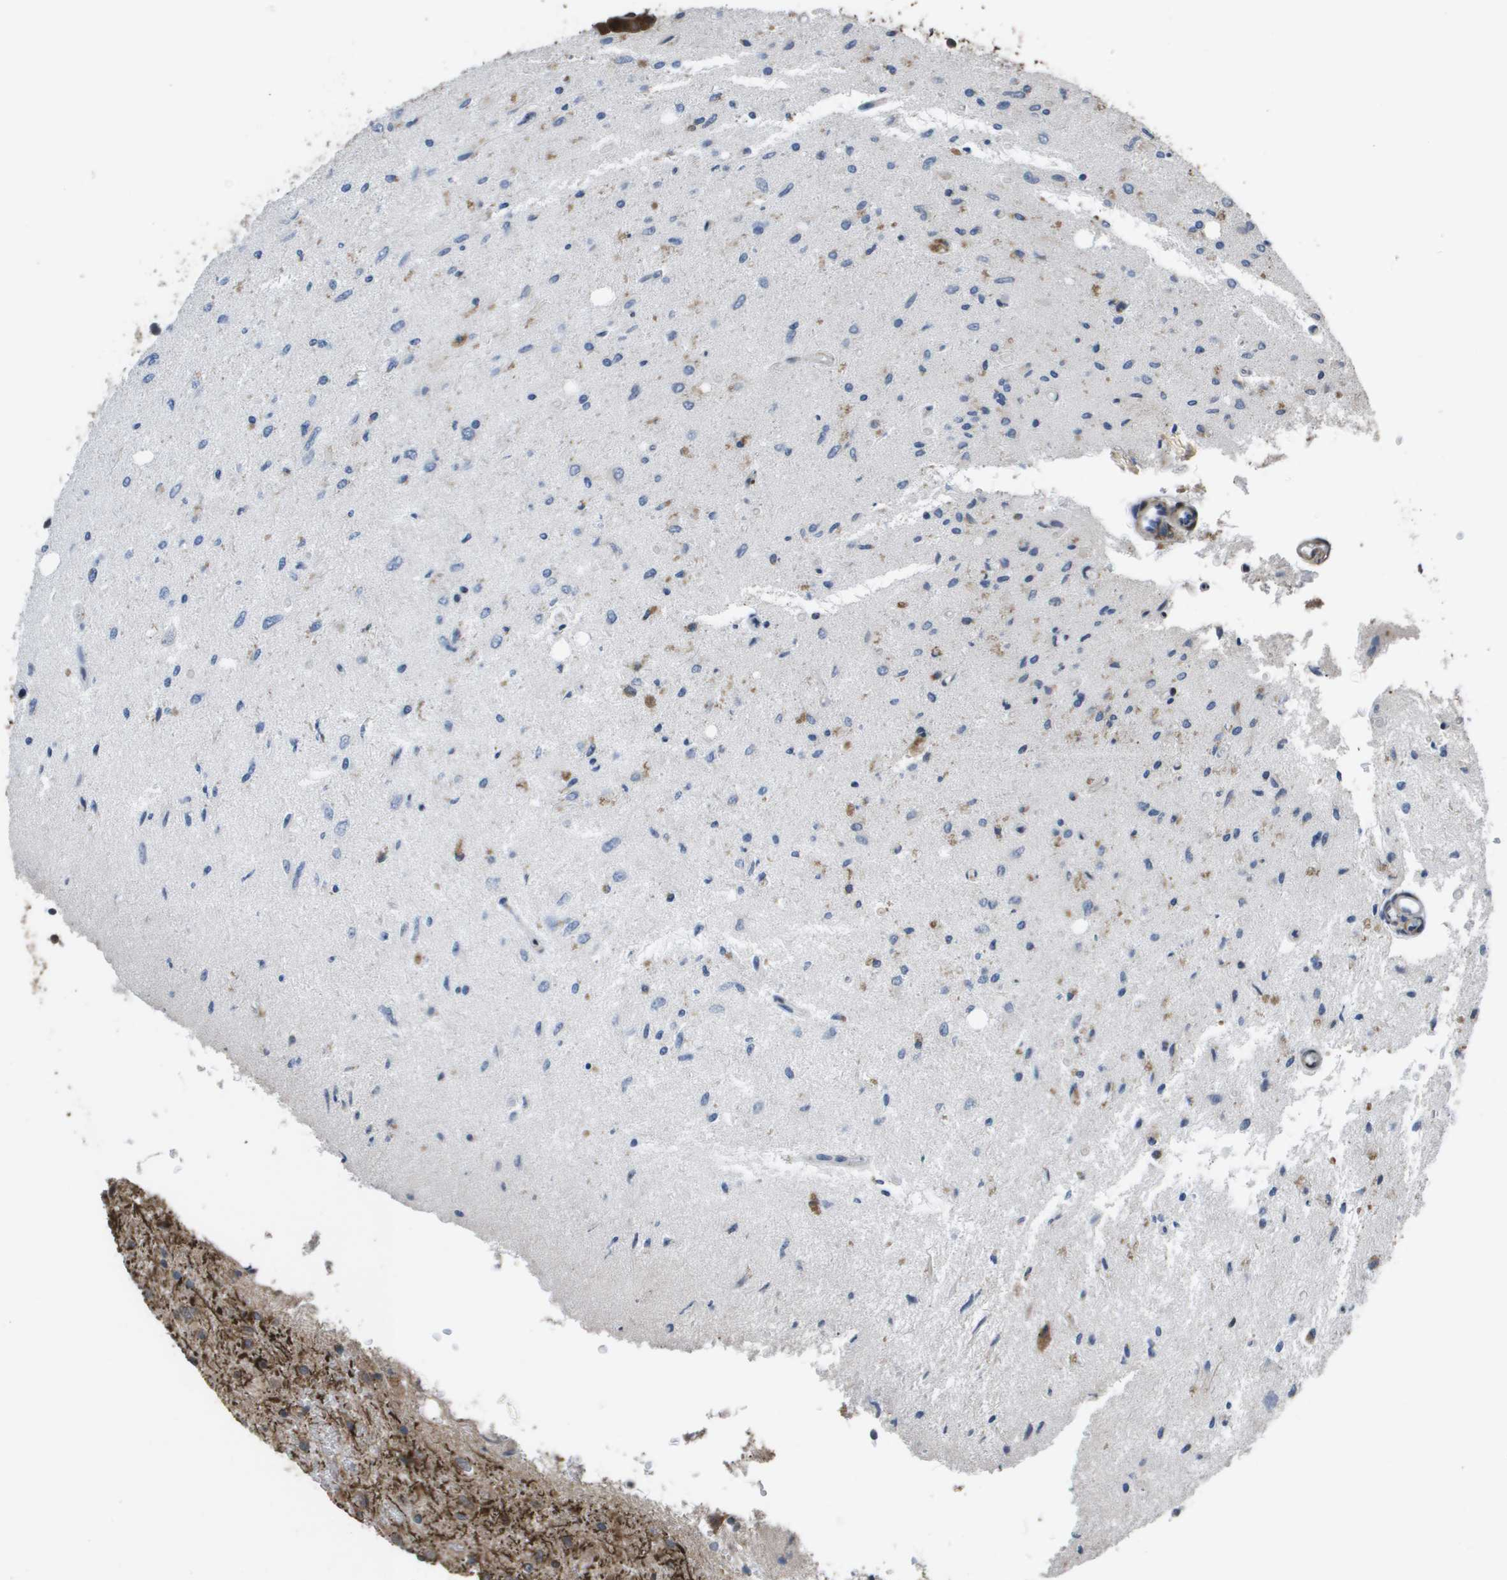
{"staining": {"intensity": "strong", "quantity": "<25%", "location": "cytoplasmic/membranous"}, "tissue": "glioma", "cell_type": "Tumor cells", "image_type": "cancer", "snomed": [{"axis": "morphology", "description": "Glioma, malignant, Low grade"}, {"axis": "topography", "description": "Brain"}], "caption": "Immunohistochemical staining of low-grade glioma (malignant) shows medium levels of strong cytoplasmic/membranous protein expression in approximately <25% of tumor cells.", "gene": "AXIN2", "patient": {"sex": "male", "age": 77}}